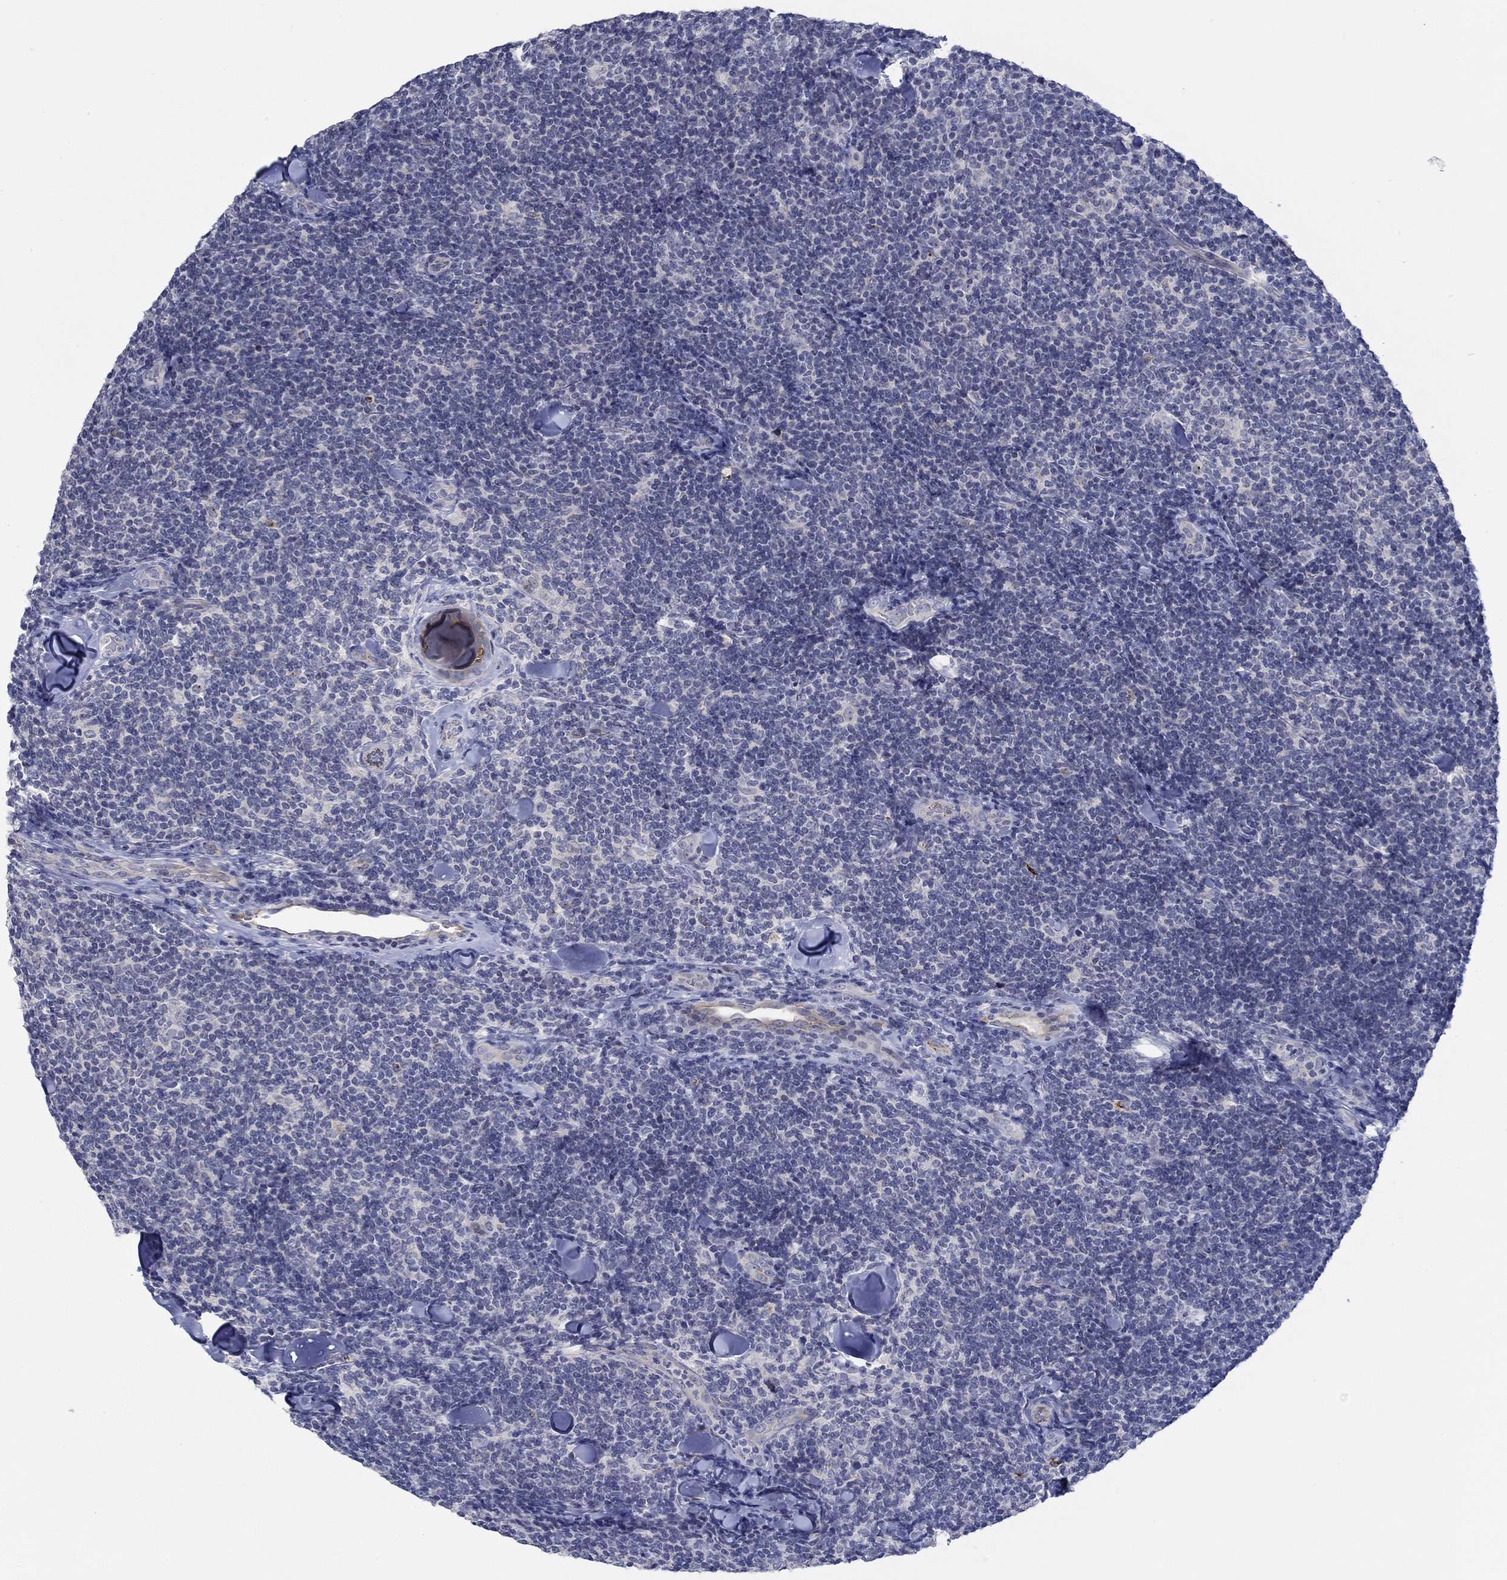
{"staining": {"intensity": "negative", "quantity": "none", "location": "none"}, "tissue": "lymphoma", "cell_type": "Tumor cells", "image_type": "cancer", "snomed": [{"axis": "morphology", "description": "Malignant lymphoma, non-Hodgkin's type, Low grade"}, {"axis": "topography", "description": "Lymph node"}], "caption": "Immunohistochemical staining of low-grade malignant lymphoma, non-Hodgkin's type shows no significant positivity in tumor cells.", "gene": "GJA5", "patient": {"sex": "female", "age": 56}}